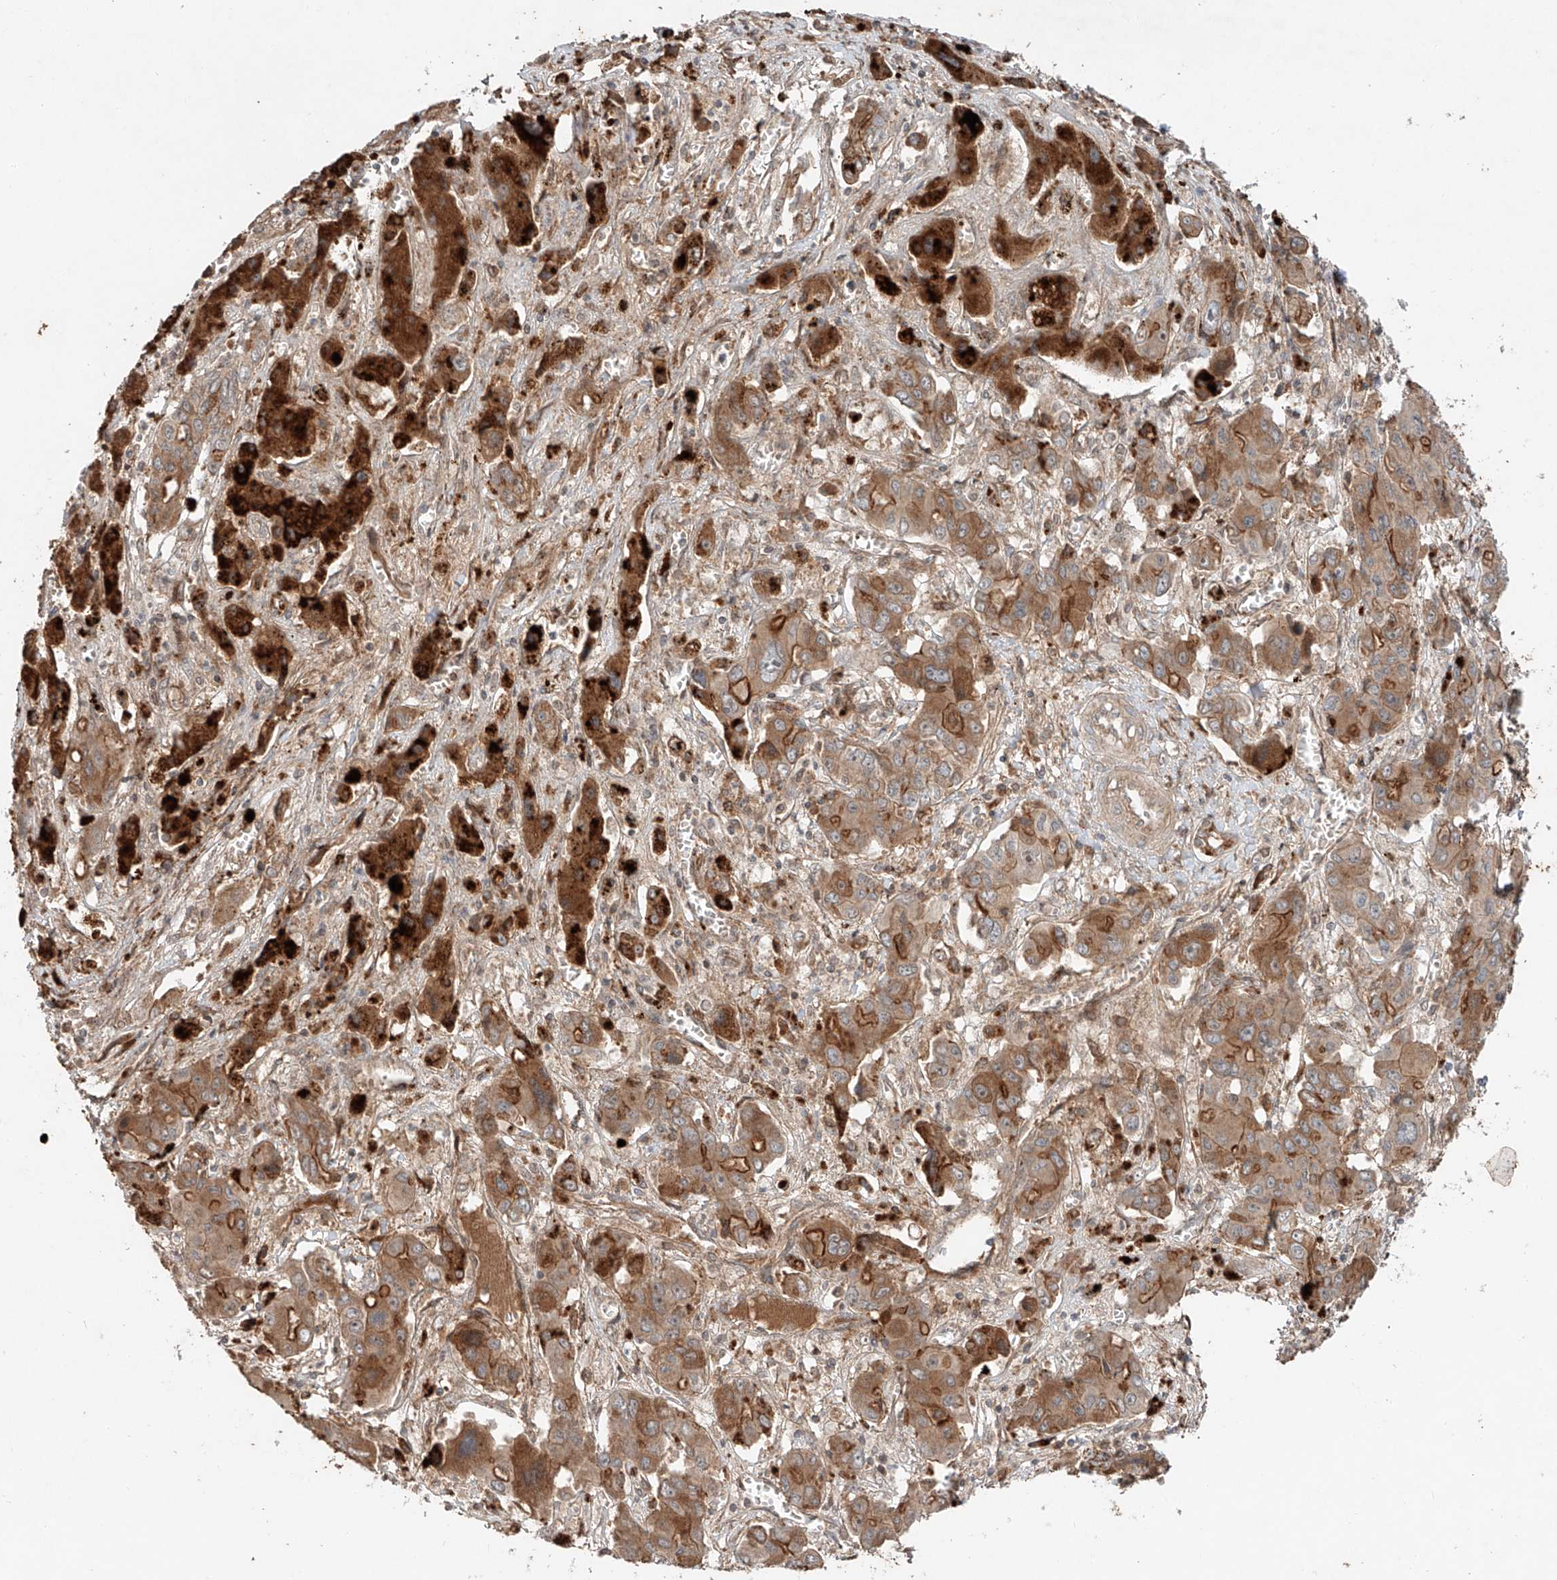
{"staining": {"intensity": "moderate", "quantity": ">75%", "location": "cytoplasmic/membranous"}, "tissue": "liver cancer", "cell_type": "Tumor cells", "image_type": "cancer", "snomed": [{"axis": "morphology", "description": "Cholangiocarcinoma"}, {"axis": "topography", "description": "Liver"}], "caption": "A brown stain shows moderate cytoplasmic/membranous staining of a protein in human liver cancer tumor cells.", "gene": "IER5", "patient": {"sex": "male", "age": 67}}